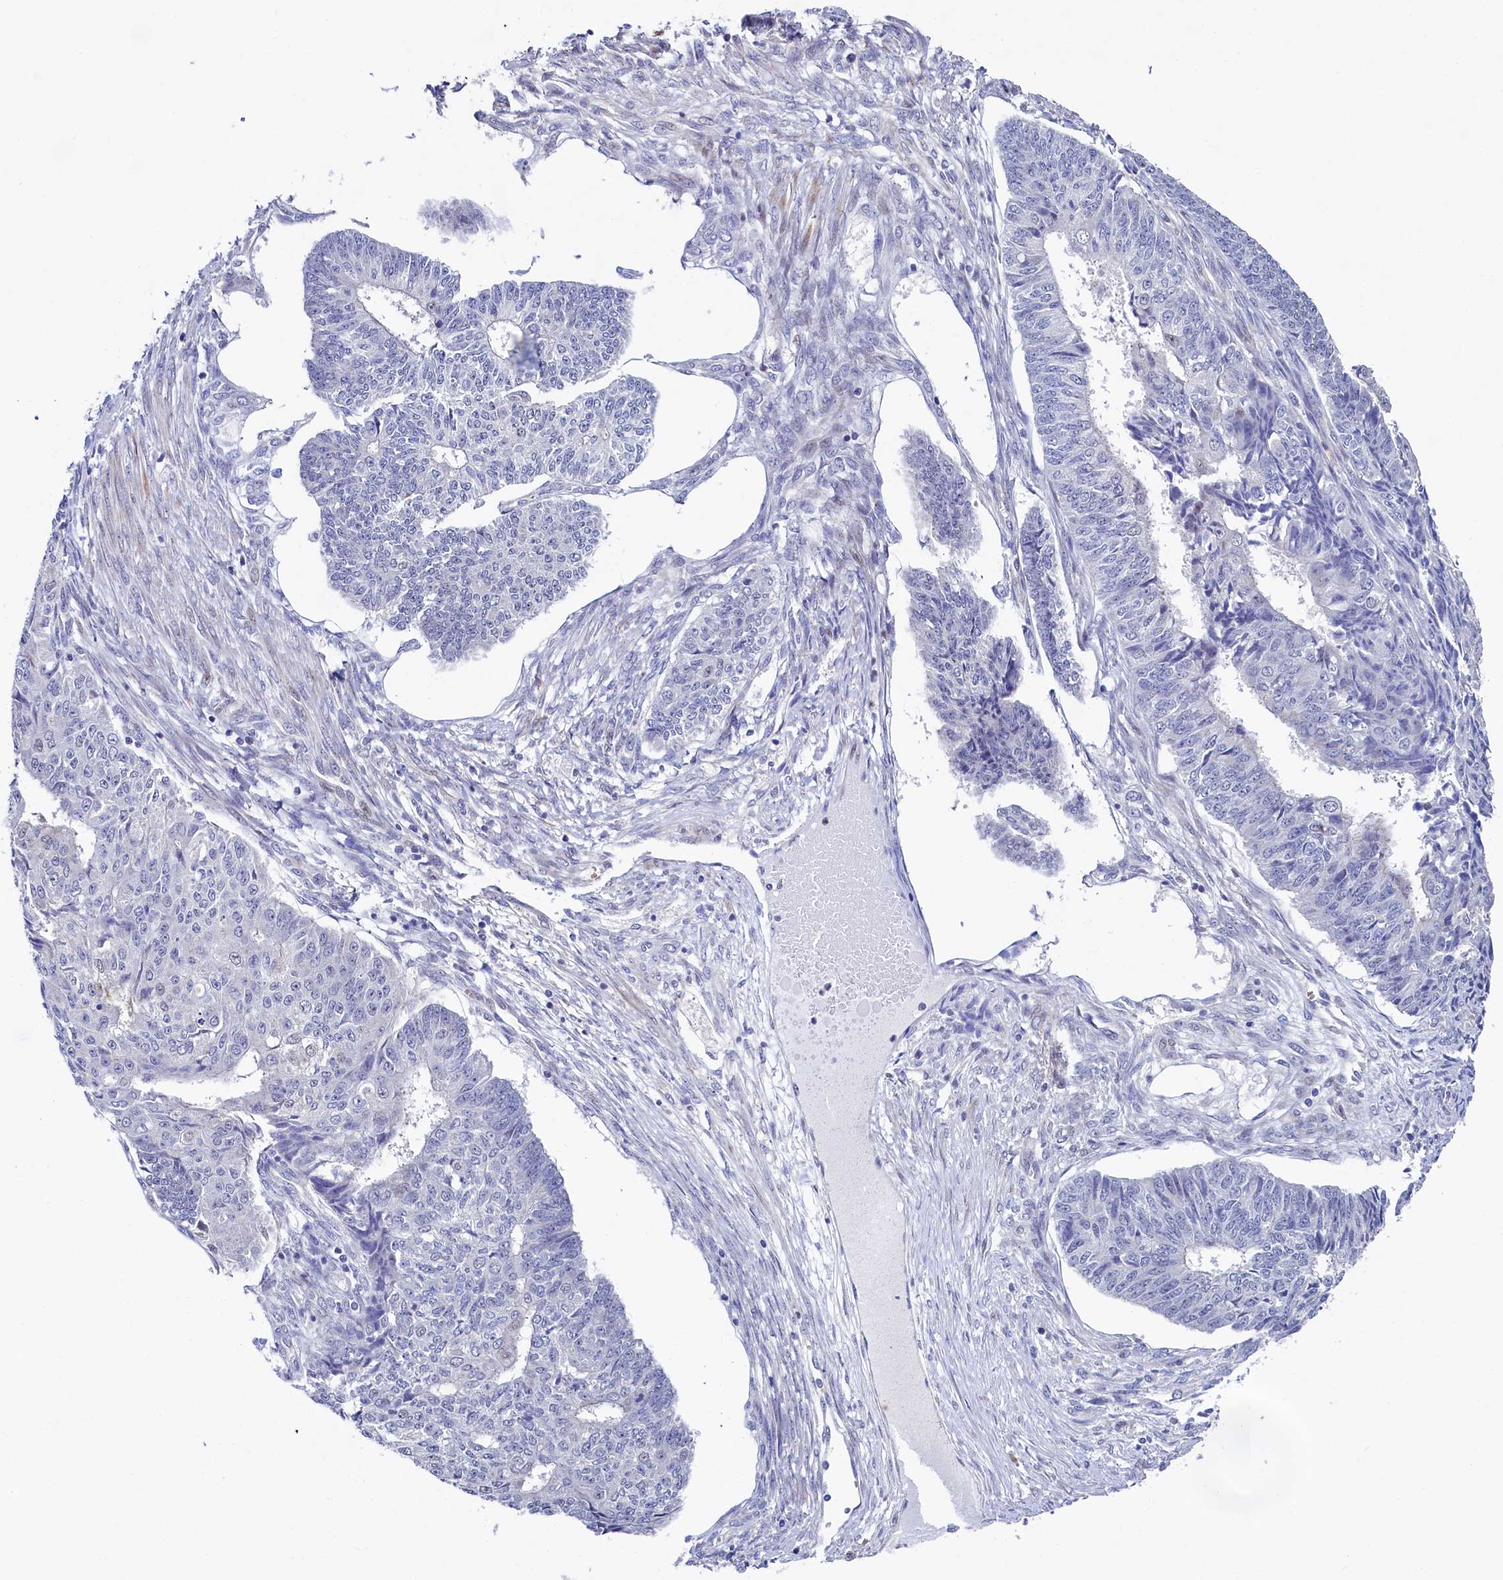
{"staining": {"intensity": "negative", "quantity": "none", "location": "none"}, "tissue": "endometrial cancer", "cell_type": "Tumor cells", "image_type": "cancer", "snomed": [{"axis": "morphology", "description": "Adenocarcinoma, NOS"}, {"axis": "topography", "description": "Endometrium"}], "caption": "A high-resolution micrograph shows IHC staining of endometrial adenocarcinoma, which reveals no significant expression in tumor cells.", "gene": "PIK3C3", "patient": {"sex": "female", "age": 32}}